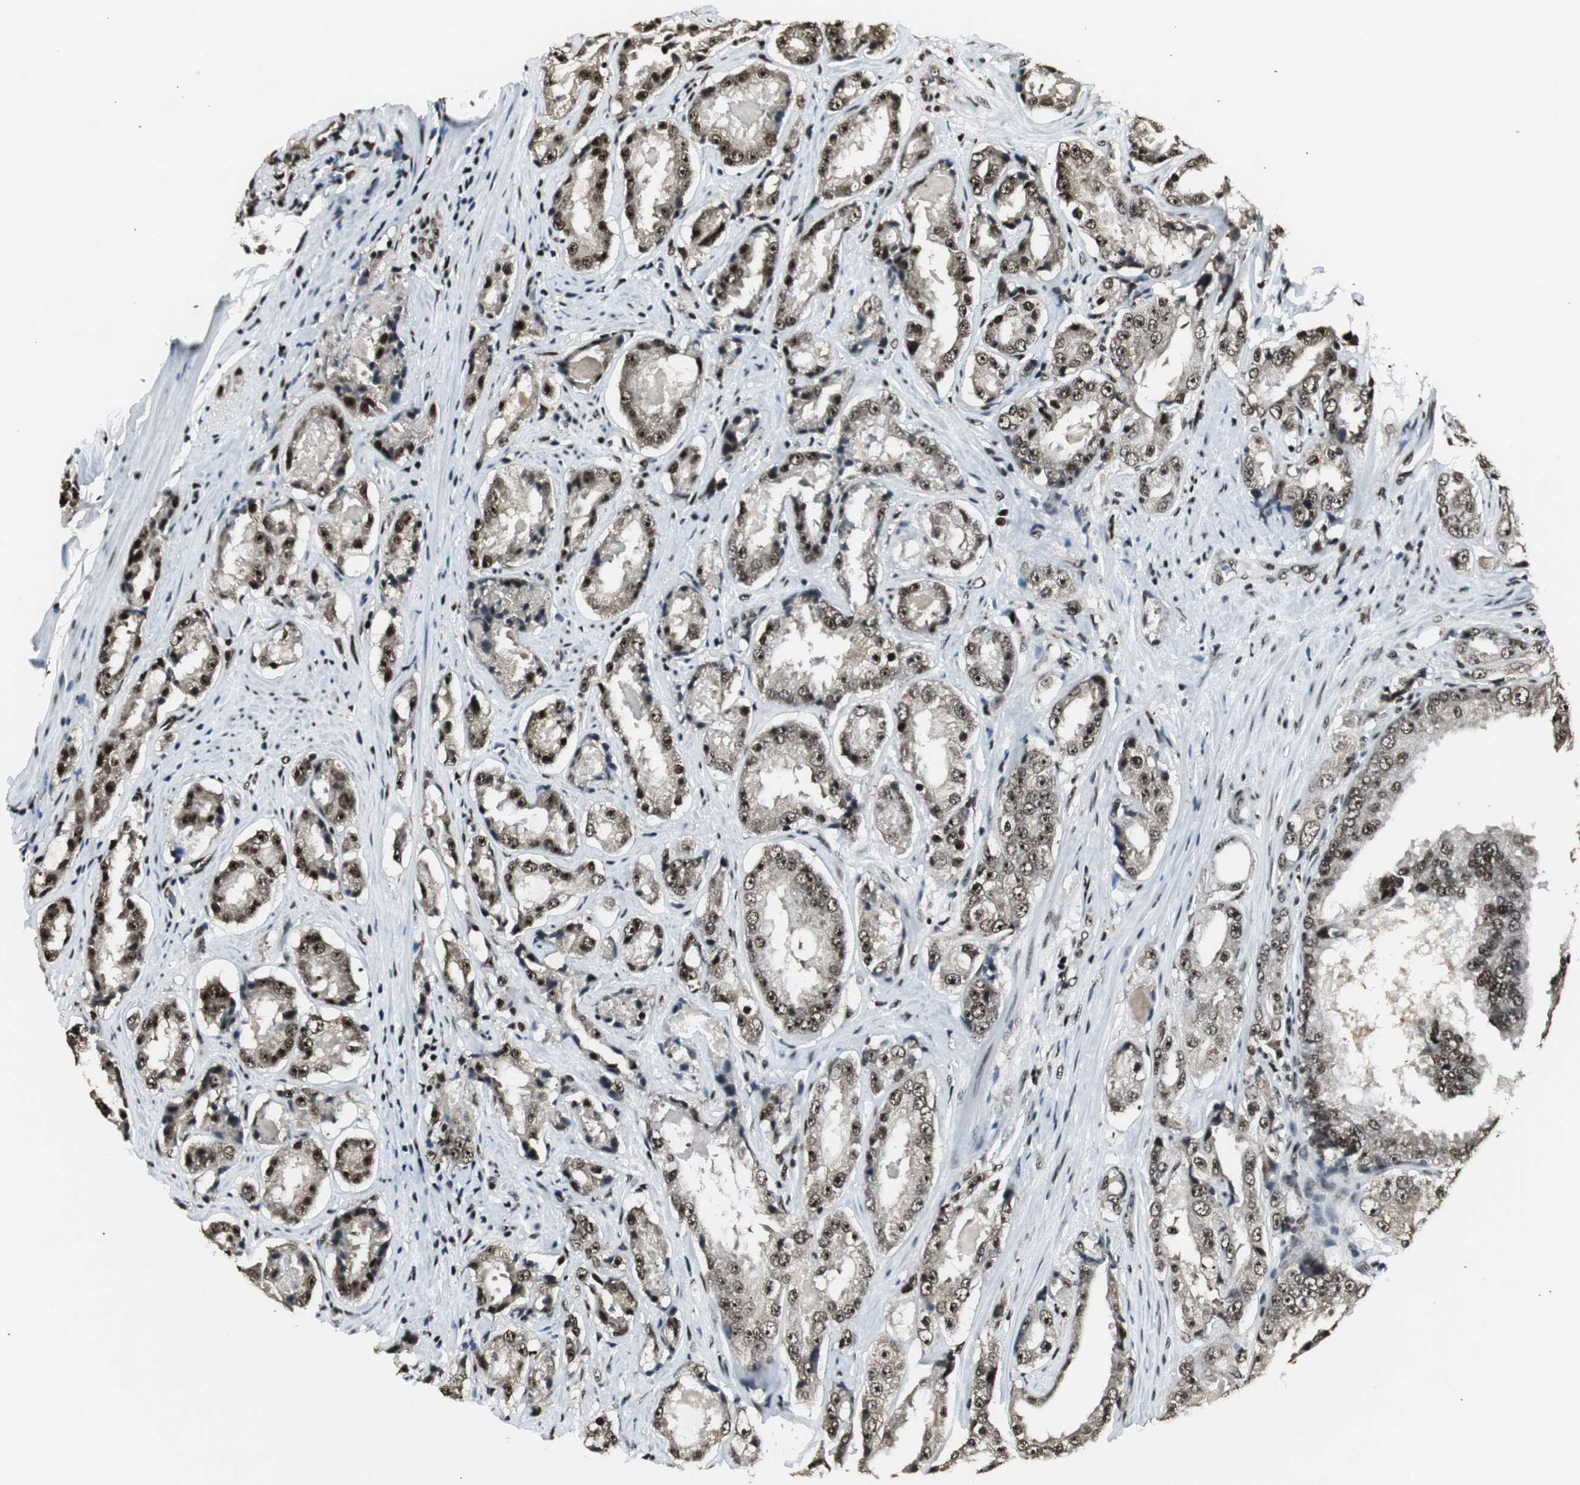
{"staining": {"intensity": "strong", "quantity": ">75%", "location": "nuclear"}, "tissue": "prostate cancer", "cell_type": "Tumor cells", "image_type": "cancer", "snomed": [{"axis": "morphology", "description": "Adenocarcinoma, High grade"}, {"axis": "topography", "description": "Prostate"}], "caption": "Protein staining of prostate adenocarcinoma (high-grade) tissue shows strong nuclear staining in approximately >75% of tumor cells. The staining was performed using DAB to visualize the protein expression in brown, while the nuclei were stained in blue with hematoxylin (Magnification: 20x).", "gene": "PARN", "patient": {"sex": "male", "age": 73}}